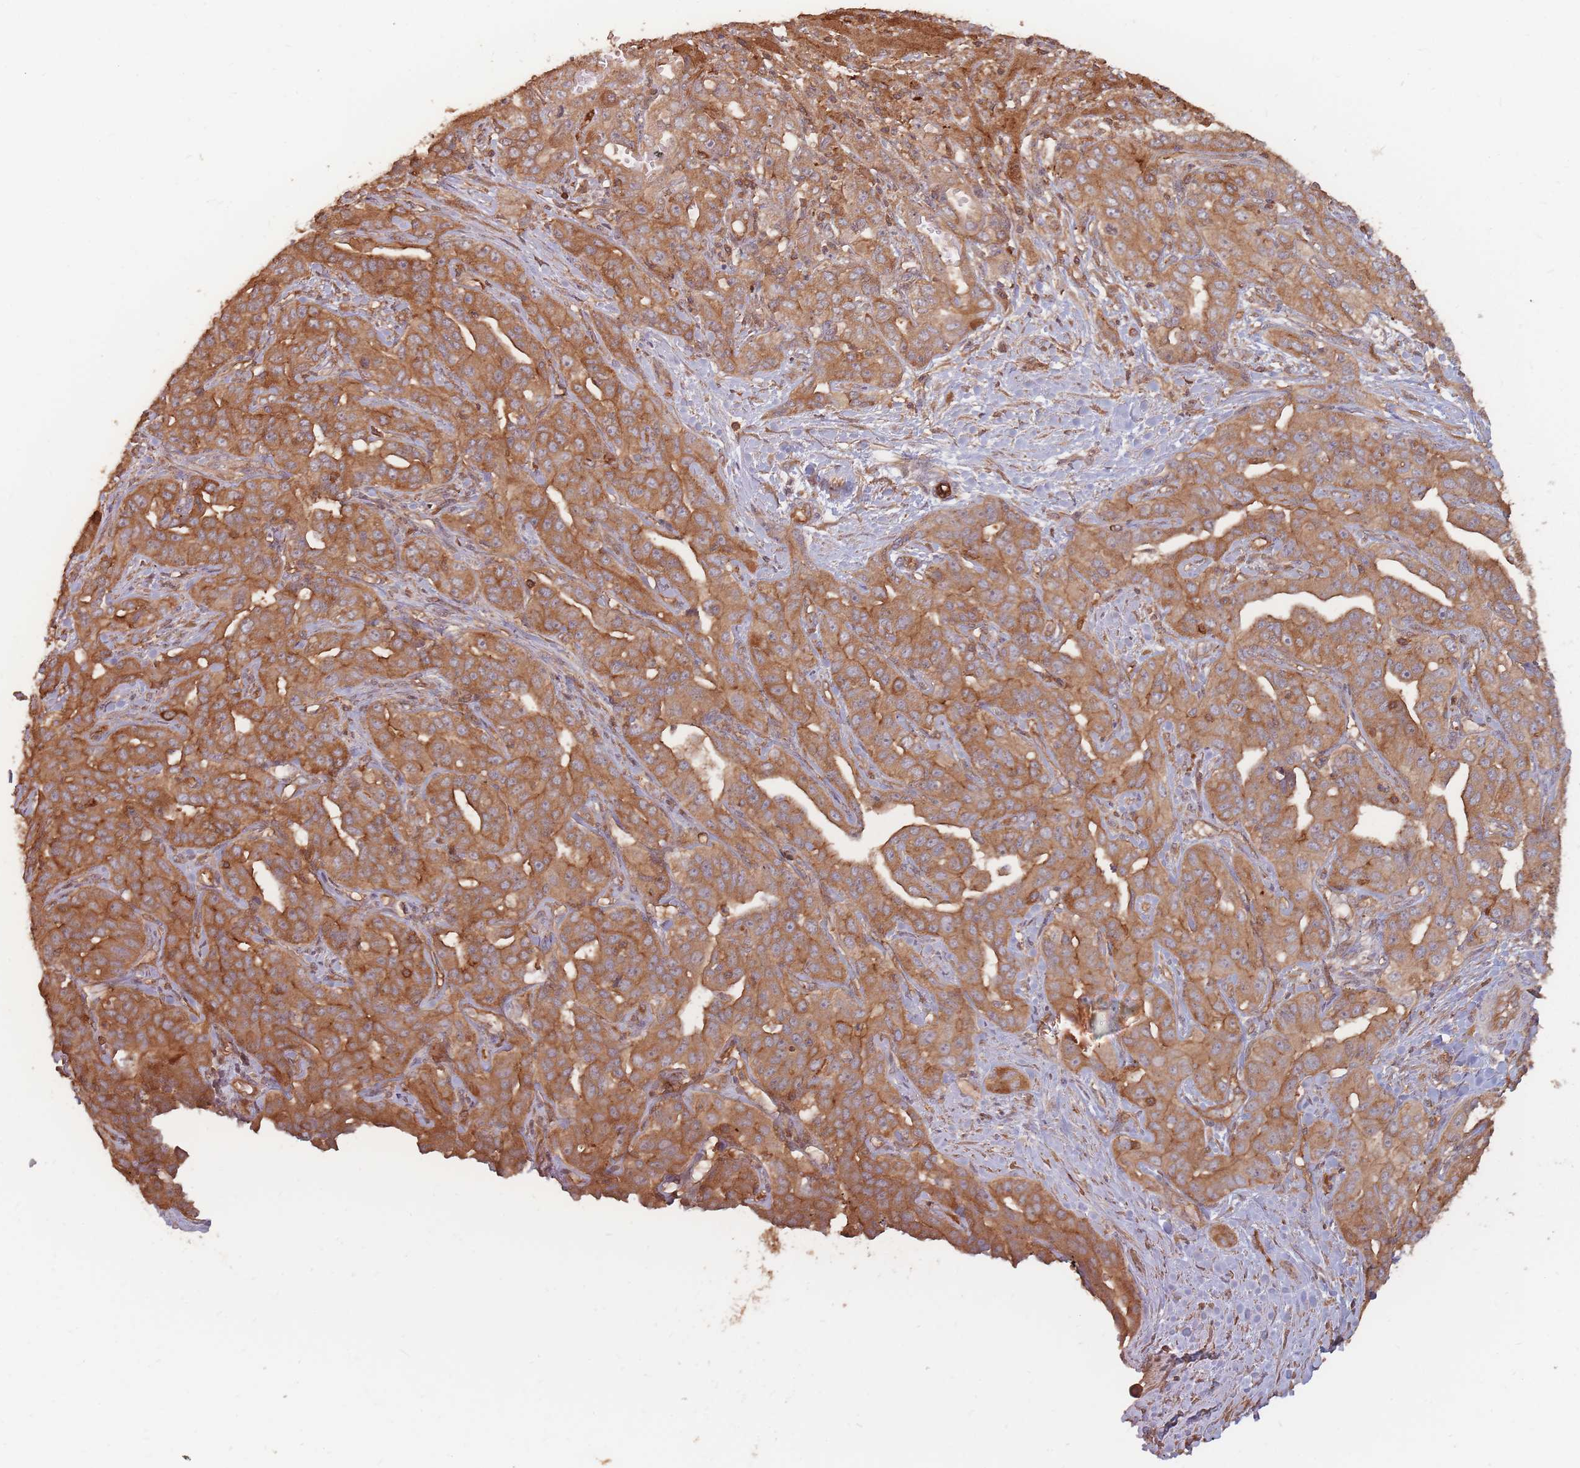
{"staining": {"intensity": "strong", "quantity": ">75%", "location": "cytoplasmic/membranous"}, "tissue": "liver cancer", "cell_type": "Tumor cells", "image_type": "cancer", "snomed": [{"axis": "morphology", "description": "Cholangiocarcinoma"}, {"axis": "topography", "description": "Liver"}], "caption": "Immunohistochemistry photomicrograph of cholangiocarcinoma (liver) stained for a protein (brown), which demonstrates high levels of strong cytoplasmic/membranous staining in about >75% of tumor cells.", "gene": "PLS3", "patient": {"sex": "male", "age": 59}}